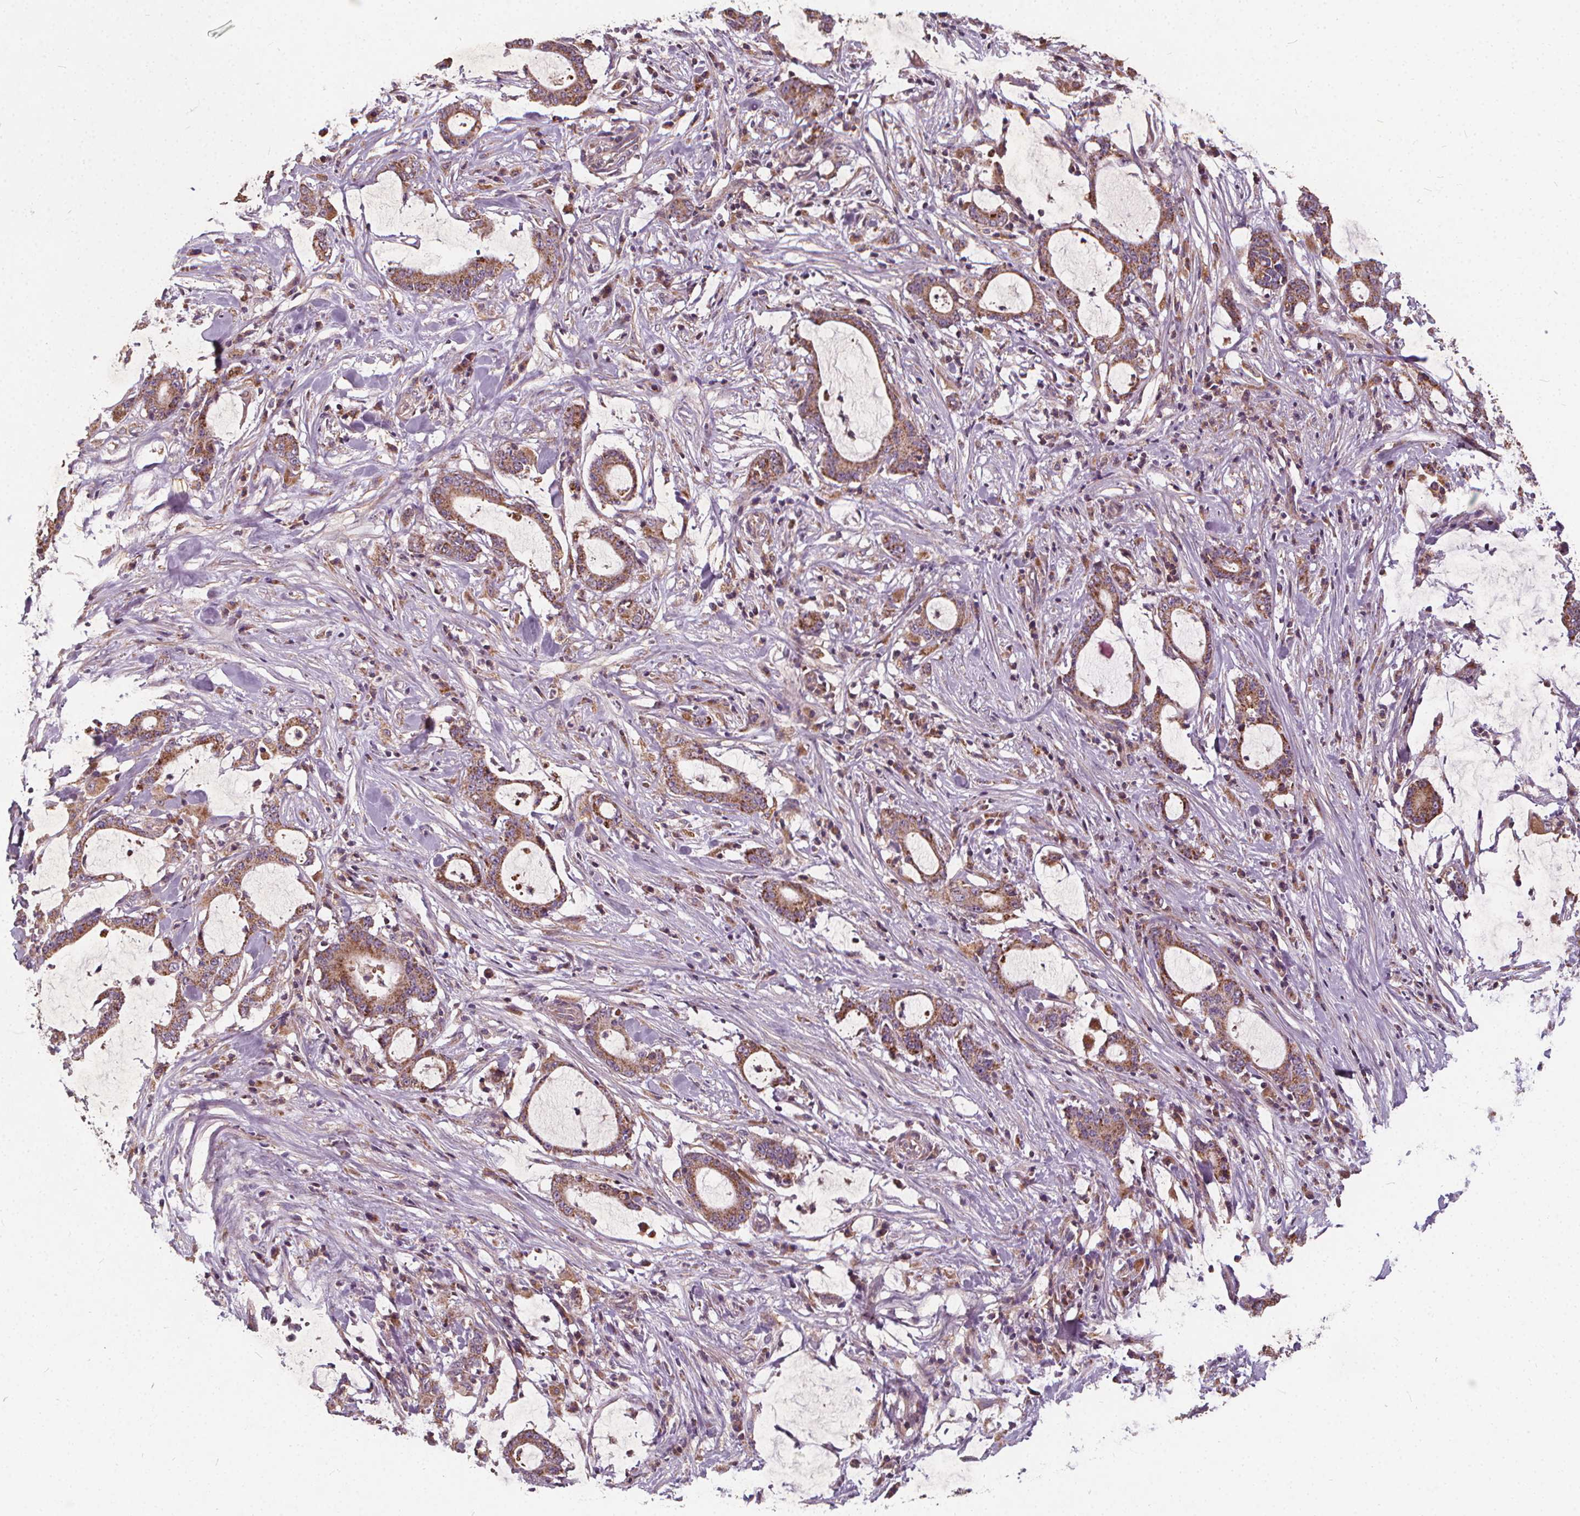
{"staining": {"intensity": "moderate", "quantity": ">75%", "location": "cytoplasmic/membranous"}, "tissue": "stomach cancer", "cell_type": "Tumor cells", "image_type": "cancer", "snomed": [{"axis": "morphology", "description": "Adenocarcinoma, NOS"}, {"axis": "topography", "description": "Stomach, upper"}], "caption": "Stomach adenocarcinoma stained with DAB immunohistochemistry demonstrates medium levels of moderate cytoplasmic/membranous staining in approximately >75% of tumor cells. Immunohistochemistry stains the protein of interest in brown and the nuclei are stained blue.", "gene": "ORAI2", "patient": {"sex": "male", "age": 68}}